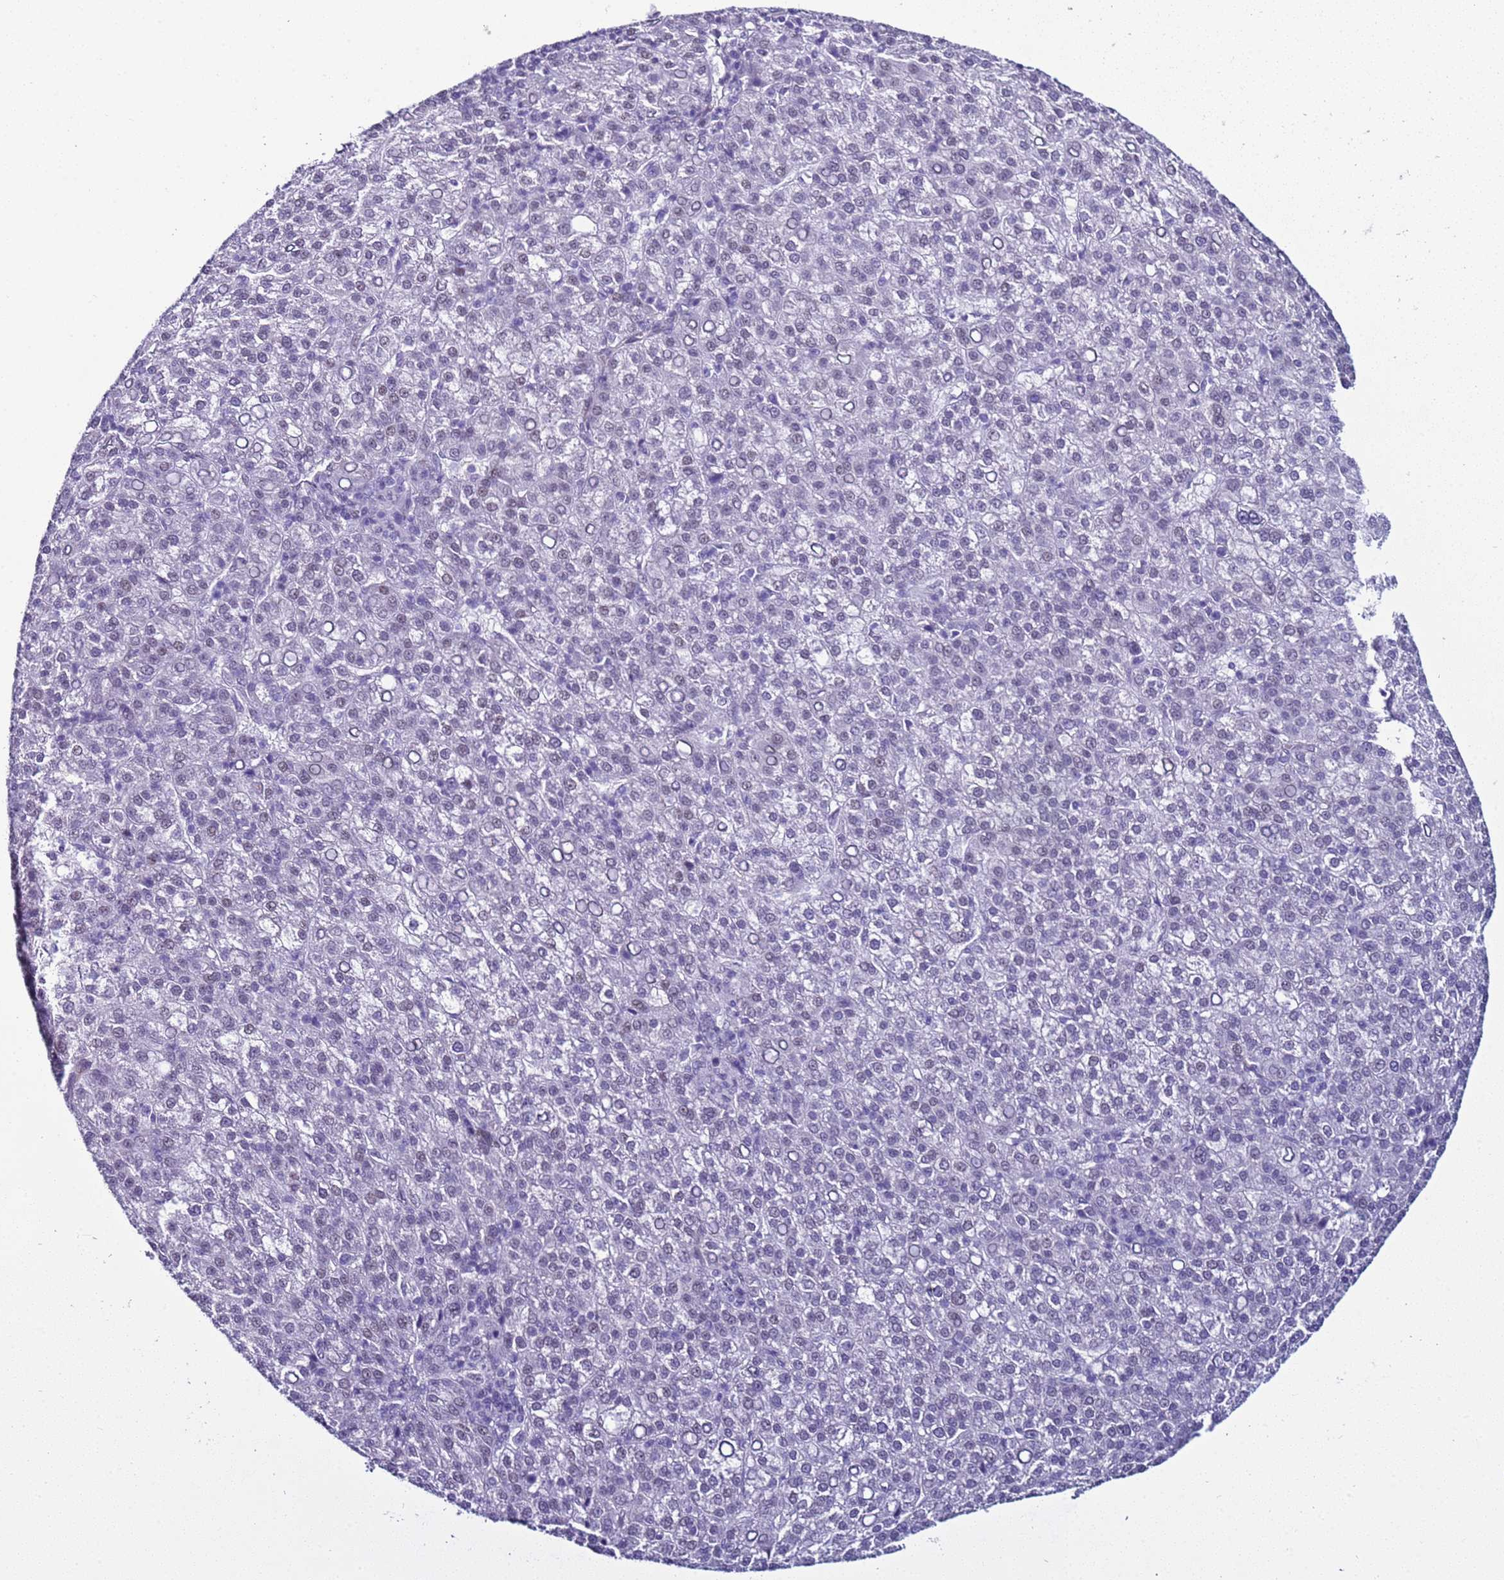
{"staining": {"intensity": "negative", "quantity": "none", "location": "none"}, "tissue": "liver cancer", "cell_type": "Tumor cells", "image_type": "cancer", "snomed": [{"axis": "morphology", "description": "Carcinoma, Hepatocellular, NOS"}, {"axis": "topography", "description": "Liver"}], "caption": "Immunohistochemical staining of liver cancer (hepatocellular carcinoma) reveals no significant staining in tumor cells. Brightfield microscopy of immunohistochemistry (IHC) stained with DAB (brown) and hematoxylin (blue), captured at high magnification.", "gene": "LRRC10B", "patient": {"sex": "female", "age": 58}}